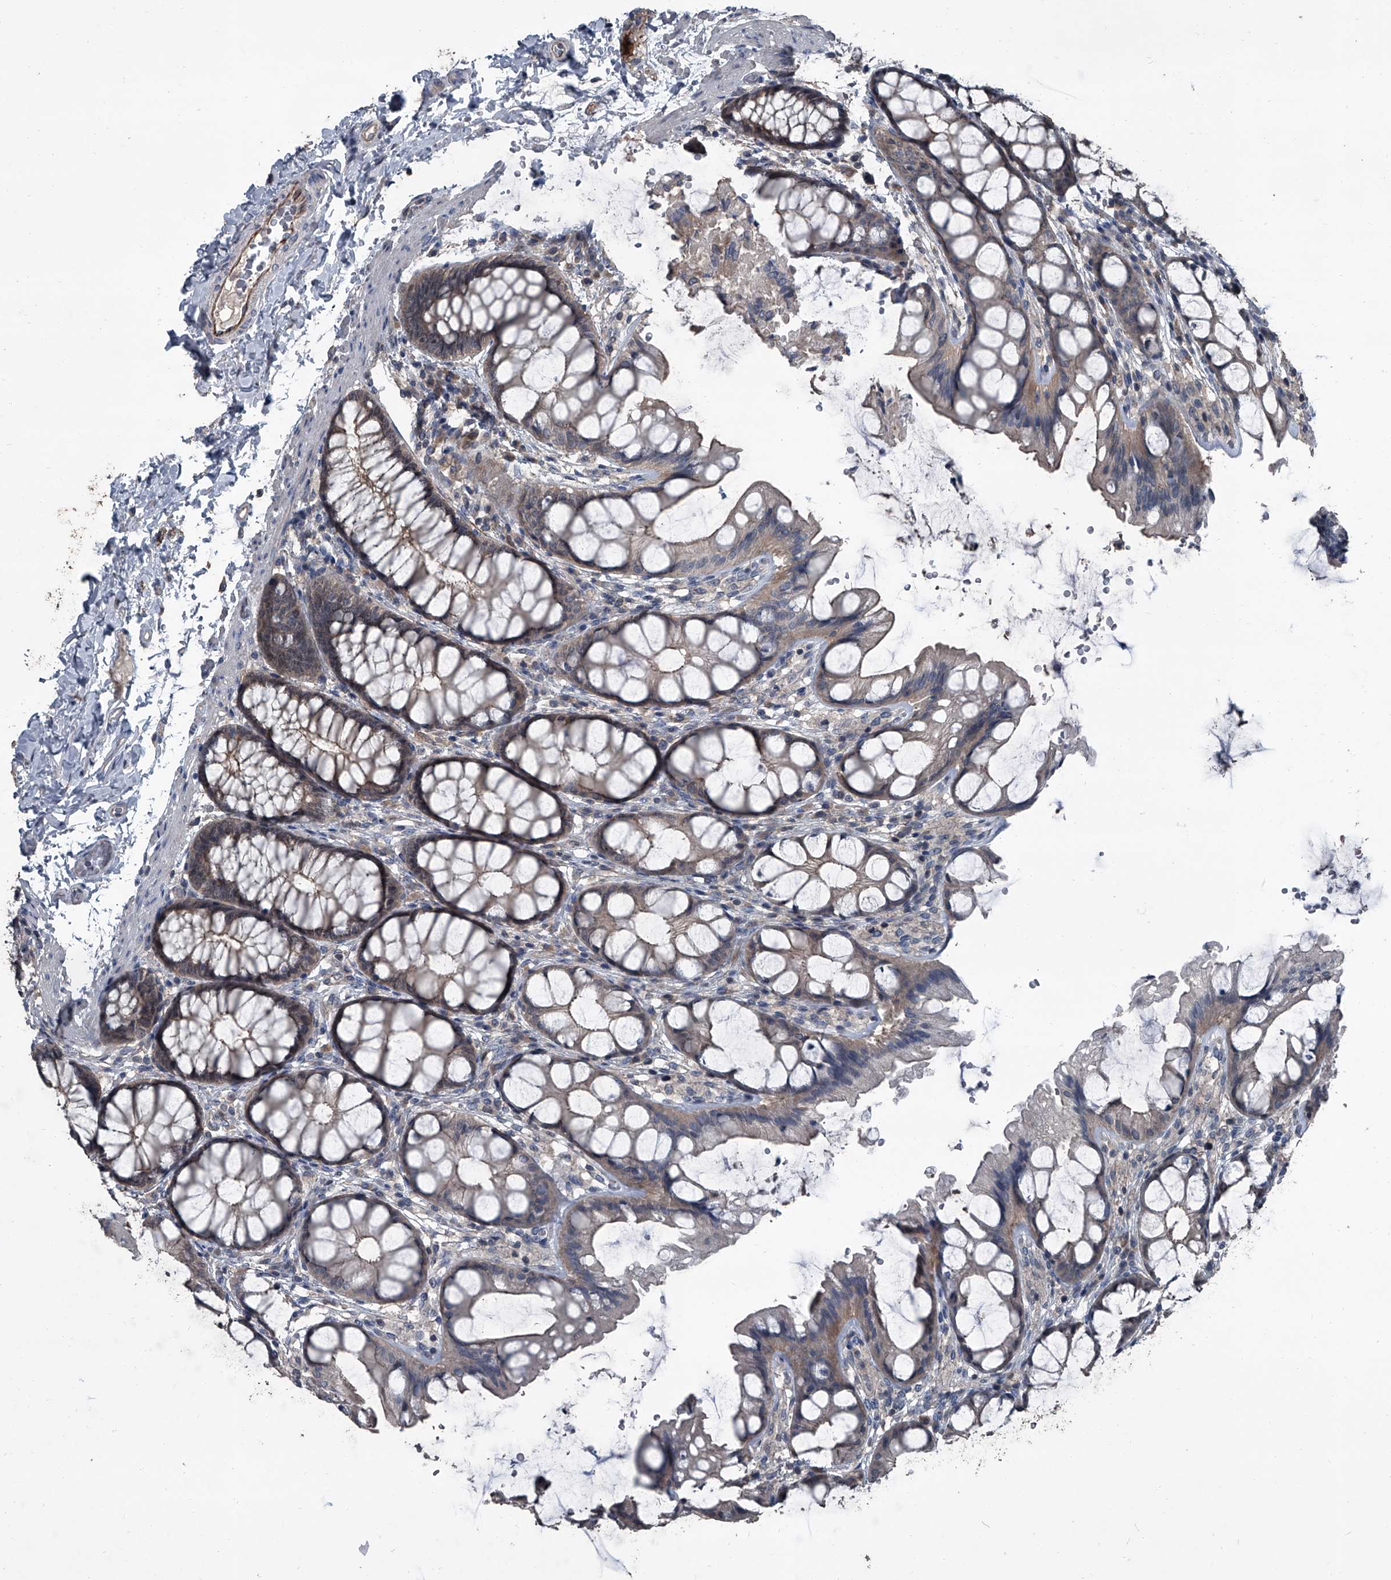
{"staining": {"intensity": "moderate", "quantity": ">75%", "location": "cytoplasmic/membranous"}, "tissue": "colon", "cell_type": "Endothelial cells", "image_type": "normal", "snomed": [{"axis": "morphology", "description": "Normal tissue, NOS"}, {"axis": "topography", "description": "Colon"}], "caption": "Immunohistochemical staining of normal human colon shows moderate cytoplasmic/membranous protein staining in about >75% of endothelial cells. (Brightfield microscopy of DAB IHC at high magnification).", "gene": "OARD1", "patient": {"sex": "male", "age": 47}}